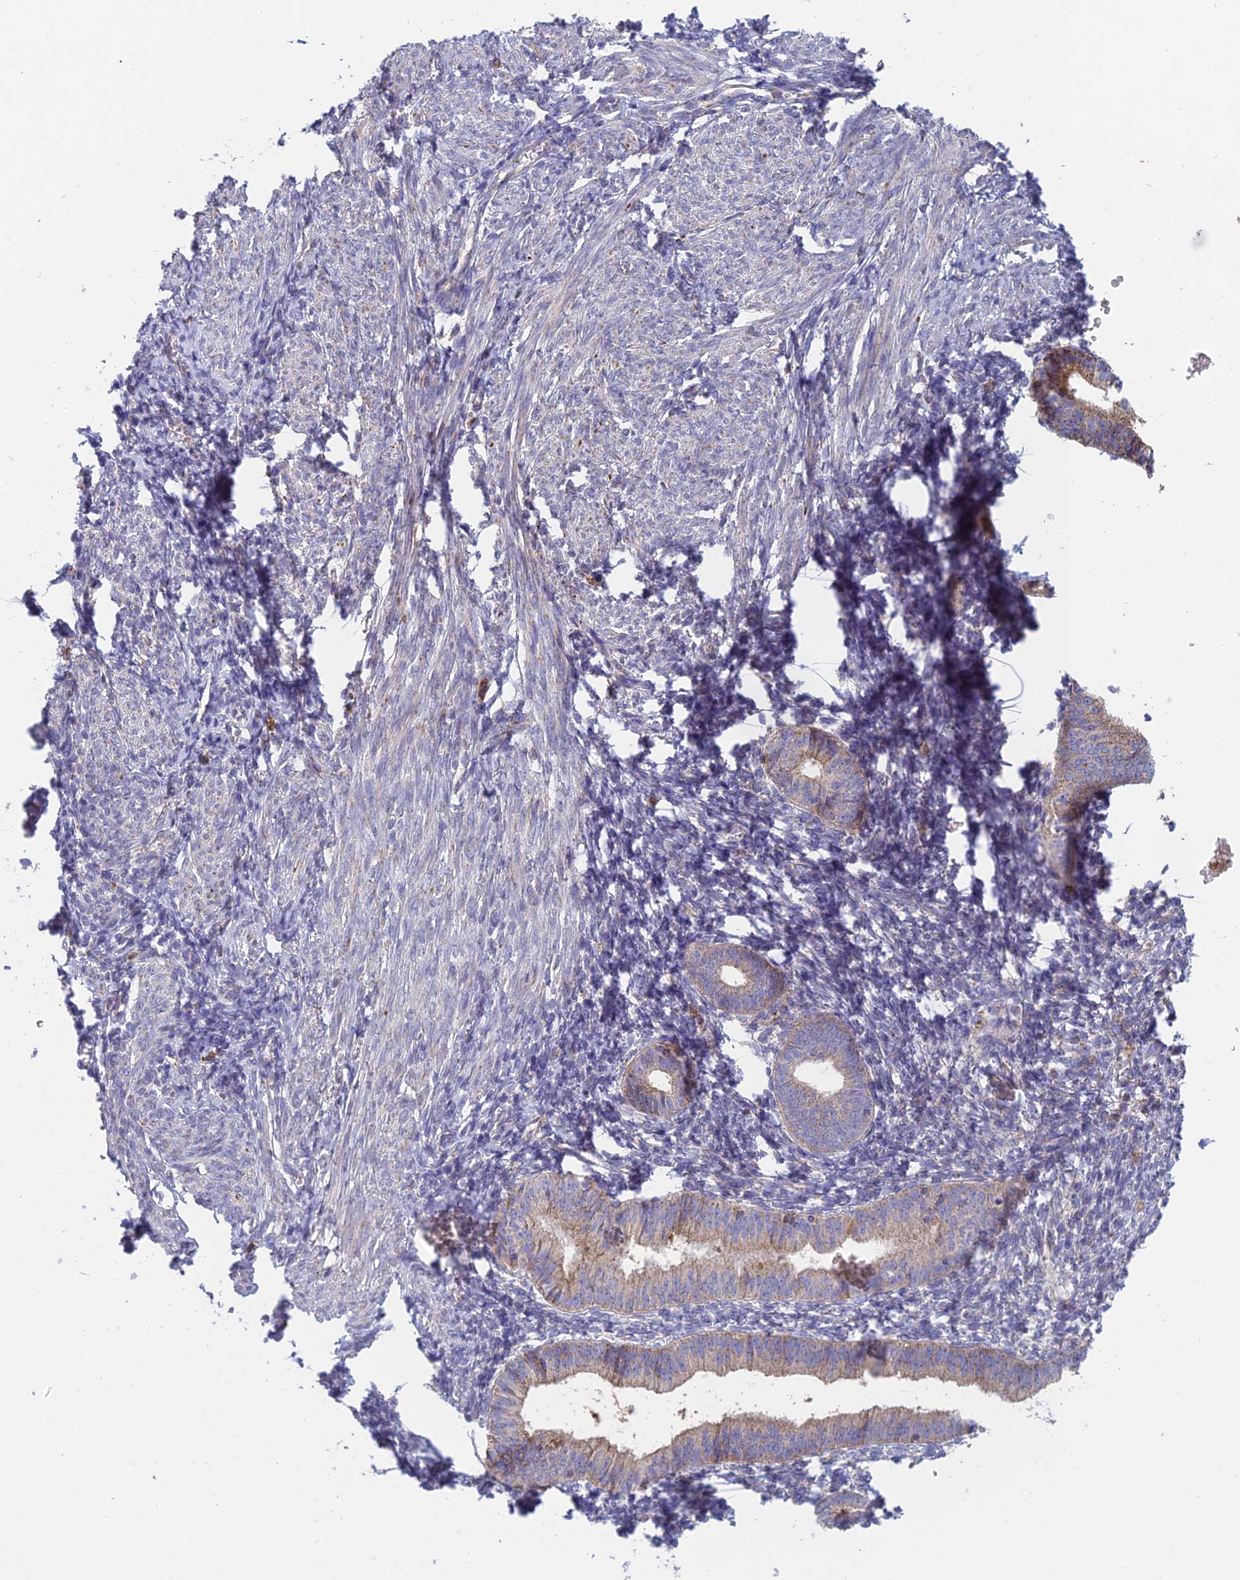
{"staining": {"intensity": "negative", "quantity": "none", "location": "none"}, "tissue": "endometrium", "cell_type": "Cells in endometrial stroma", "image_type": "normal", "snomed": [{"axis": "morphology", "description": "Normal tissue, NOS"}, {"axis": "morphology", "description": "Adenocarcinoma, NOS"}, {"axis": "topography", "description": "Endometrium"}], "caption": "A micrograph of human endometrium is negative for staining in cells in endometrial stroma. (Immunohistochemistry, brightfield microscopy, high magnification).", "gene": "IFTAP", "patient": {"sex": "female", "age": 57}}